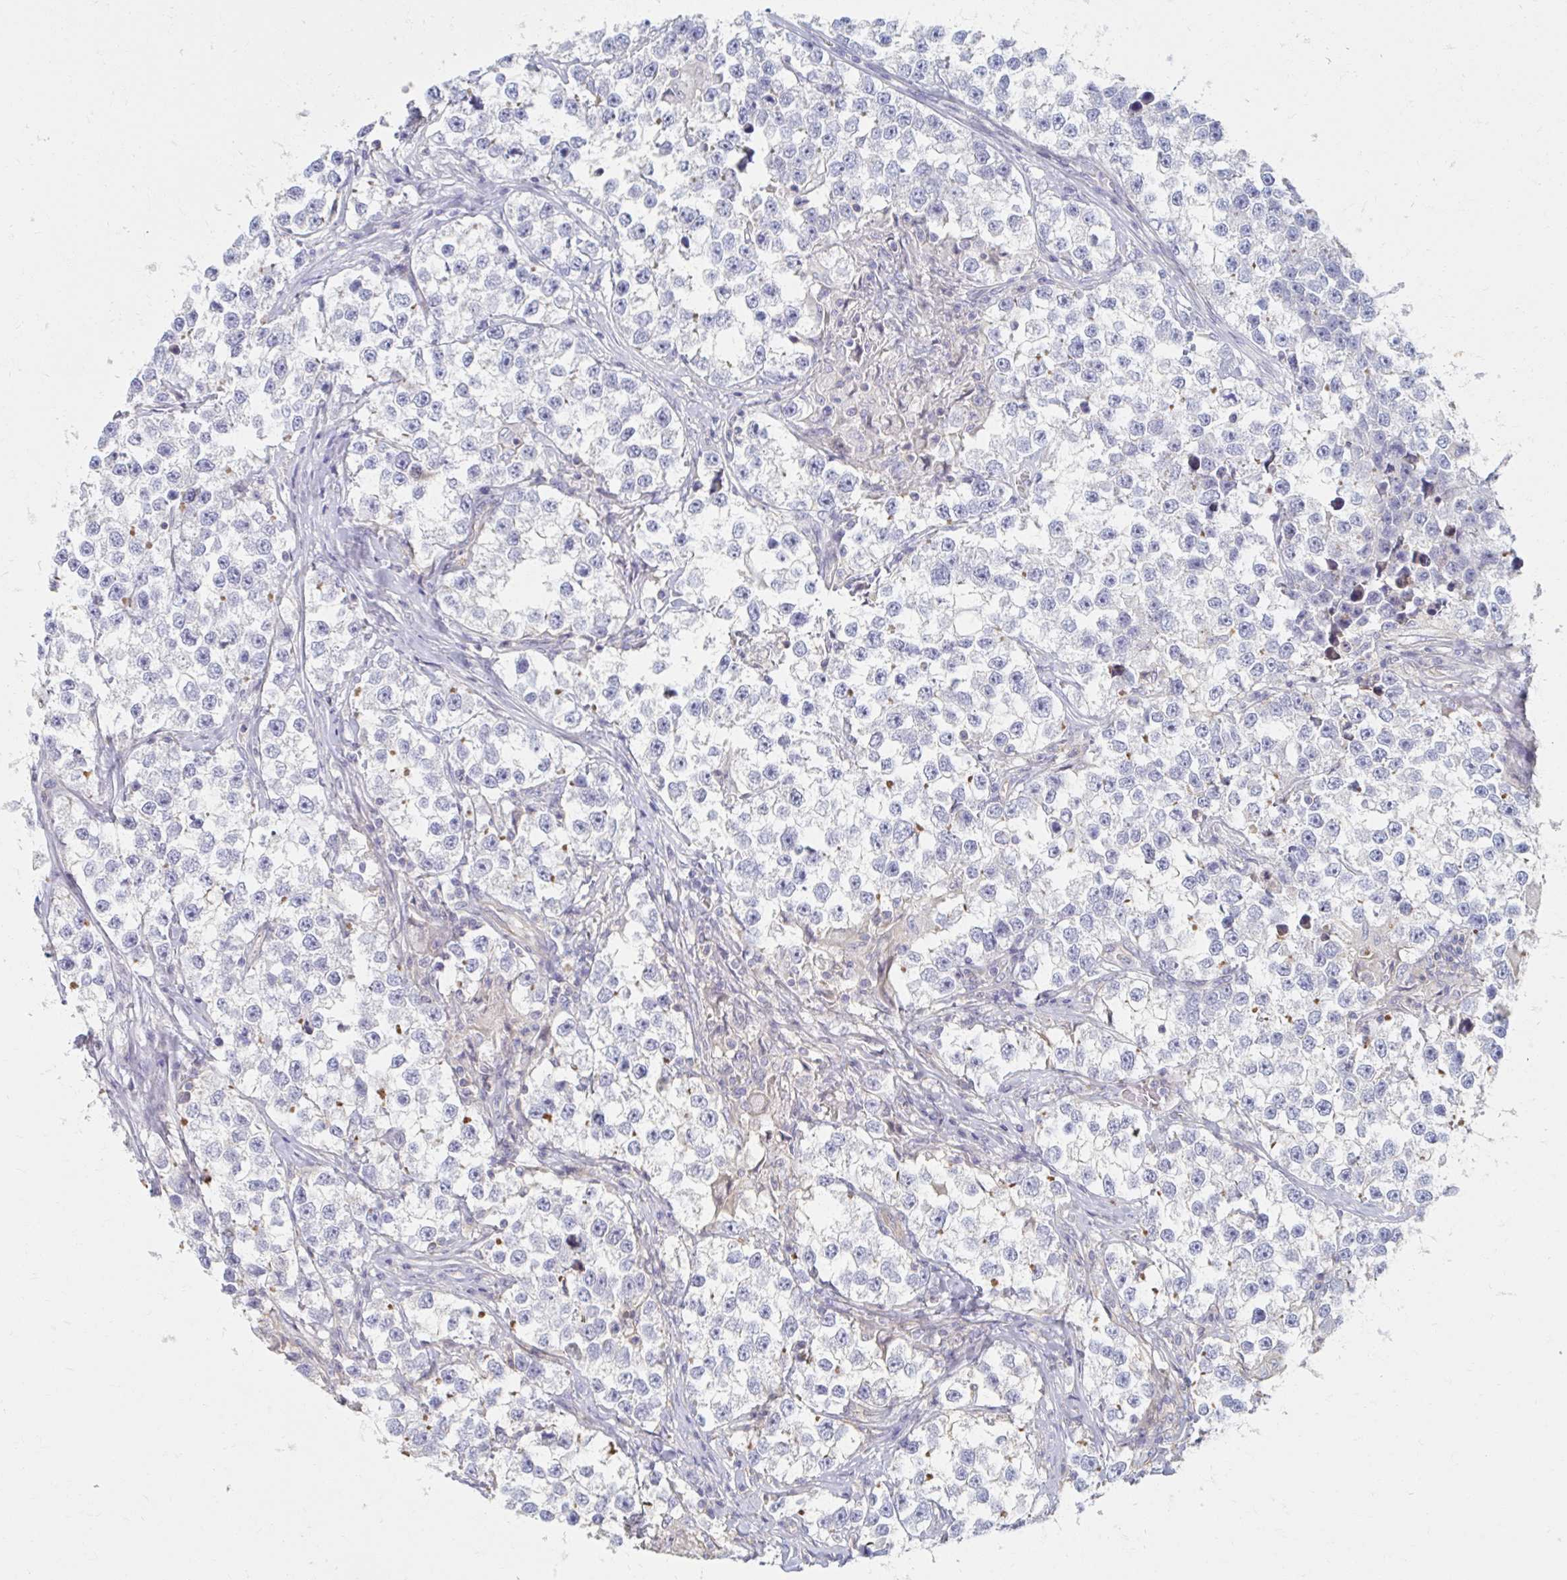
{"staining": {"intensity": "negative", "quantity": "none", "location": "none"}, "tissue": "testis cancer", "cell_type": "Tumor cells", "image_type": "cancer", "snomed": [{"axis": "morphology", "description": "Seminoma, NOS"}, {"axis": "topography", "description": "Testis"}], "caption": "Immunohistochemical staining of seminoma (testis) demonstrates no significant expression in tumor cells.", "gene": "MYLK2", "patient": {"sex": "male", "age": 46}}